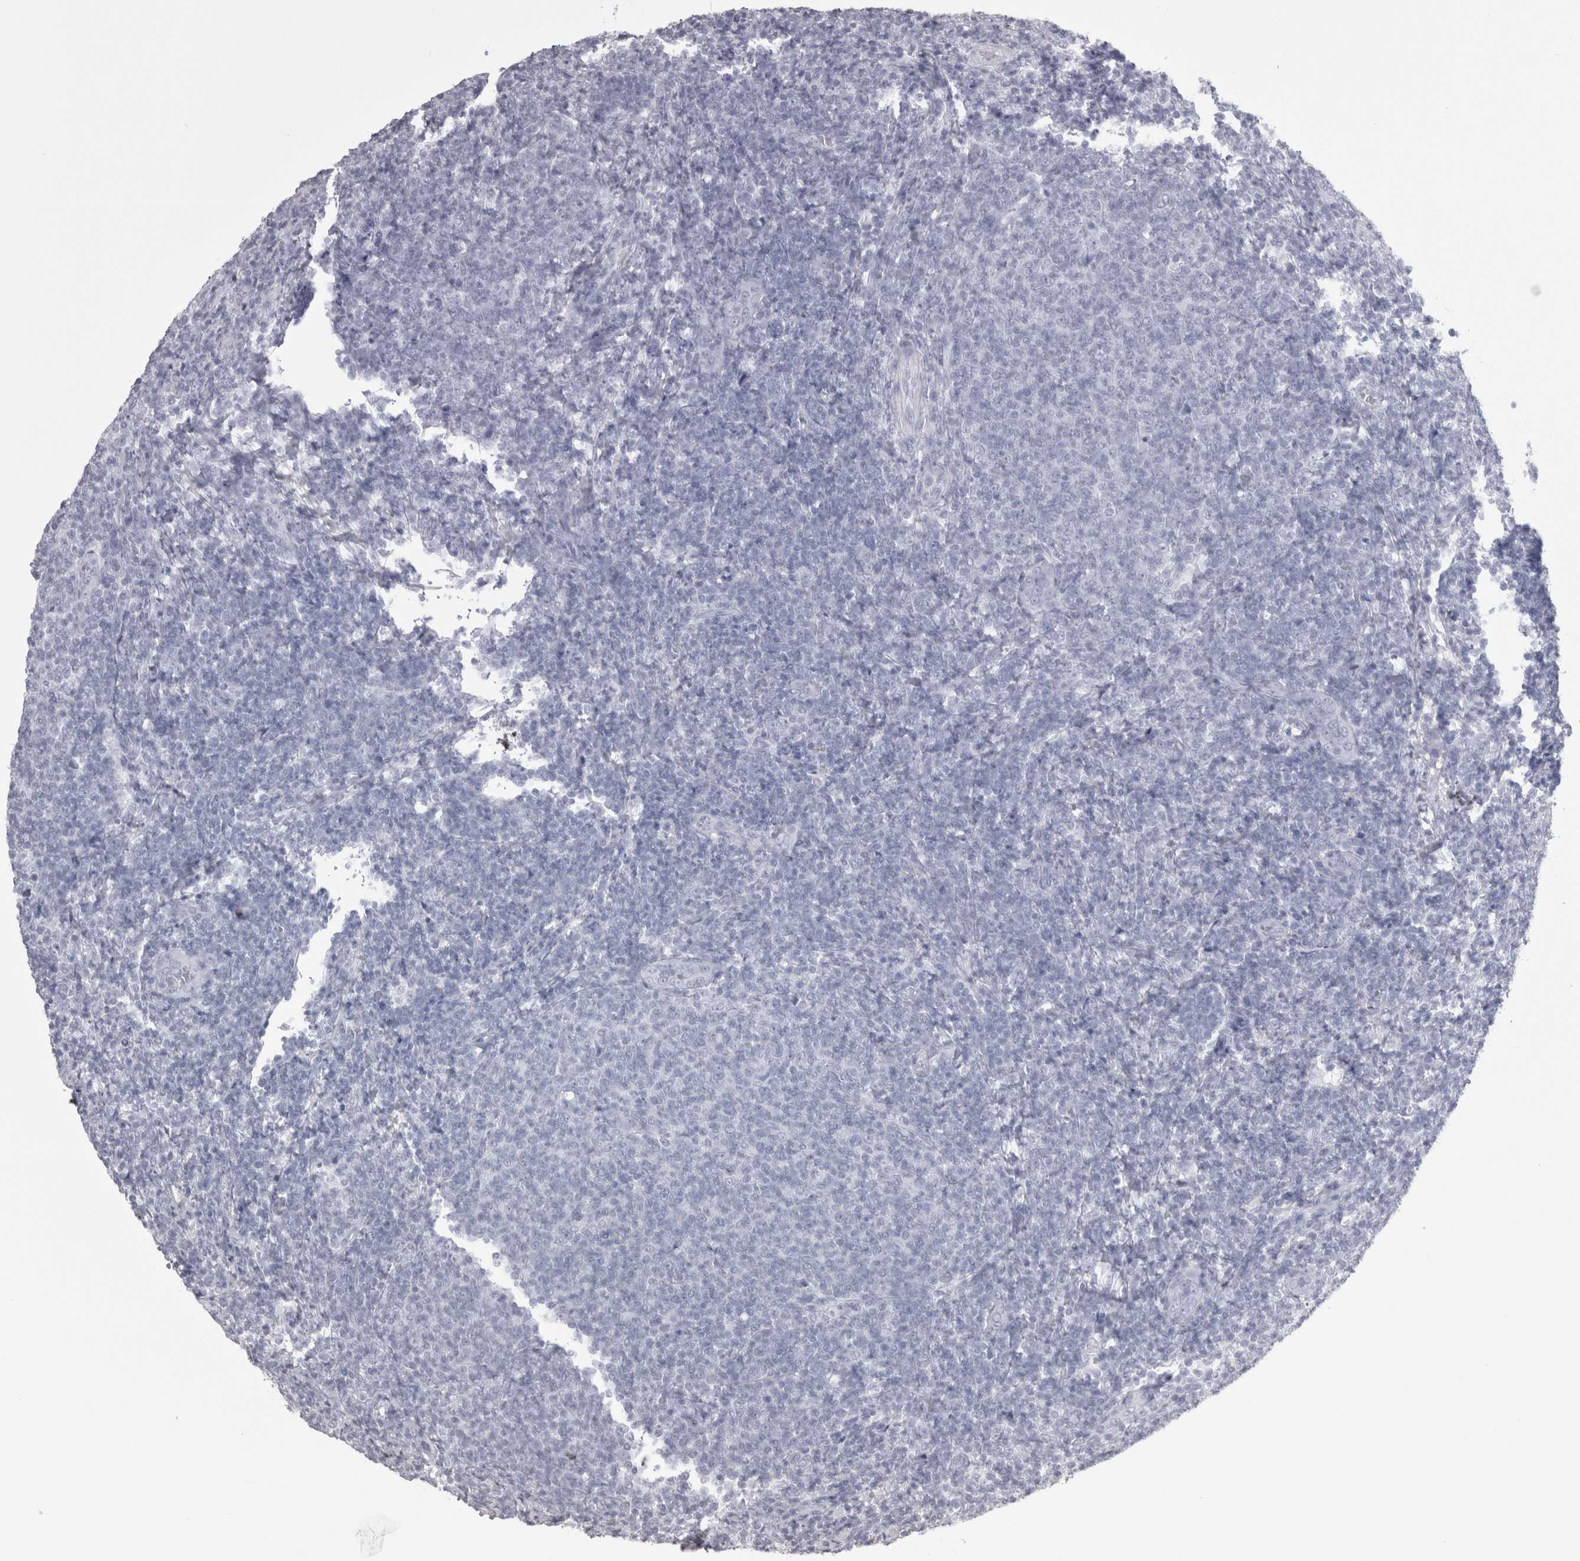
{"staining": {"intensity": "negative", "quantity": "none", "location": "none"}, "tissue": "lymphoma", "cell_type": "Tumor cells", "image_type": "cancer", "snomed": [{"axis": "morphology", "description": "Malignant lymphoma, non-Hodgkin's type, Low grade"}, {"axis": "topography", "description": "Lymph node"}], "caption": "An immunohistochemistry (IHC) photomicrograph of lymphoma is shown. There is no staining in tumor cells of lymphoma.", "gene": "SKAP1", "patient": {"sex": "male", "age": 66}}